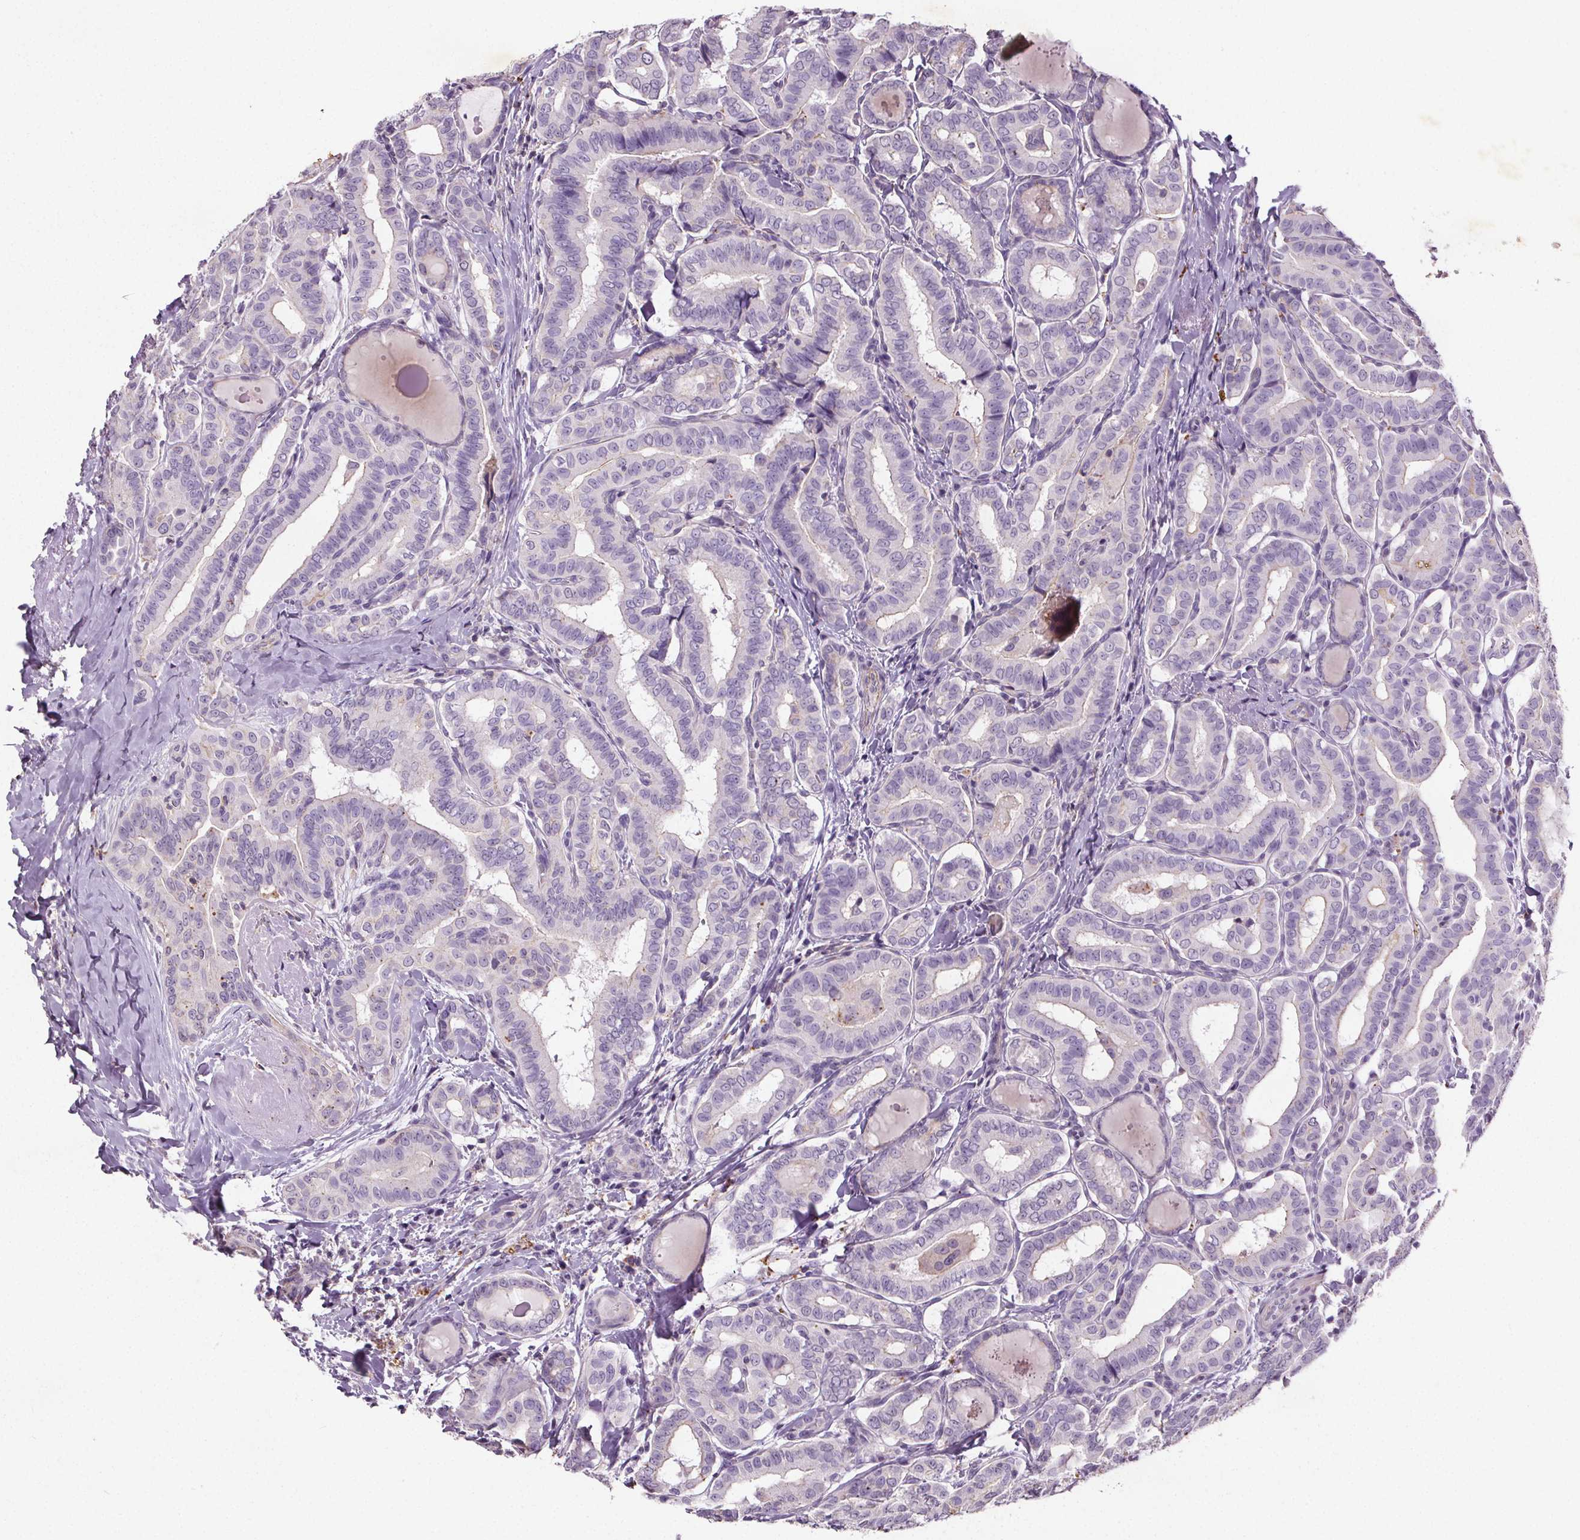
{"staining": {"intensity": "negative", "quantity": "none", "location": "none"}, "tissue": "thyroid cancer", "cell_type": "Tumor cells", "image_type": "cancer", "snomed": [{"axis": "morphology", "description": "Papillary adenocarcinoma, NOS"}, {"axis": "morphology", "description": "Papillary adenoma metastatic"}, {"axis": "topography", "description": "Thyroid gland"}], "caption": "Immunohistochemical staining of human papillary adenocarcinoma (thyroid) reveals no significant staining in tumor cells.", "gene": "C19orf84", "patient": {"sex": "female", "age": 50}}